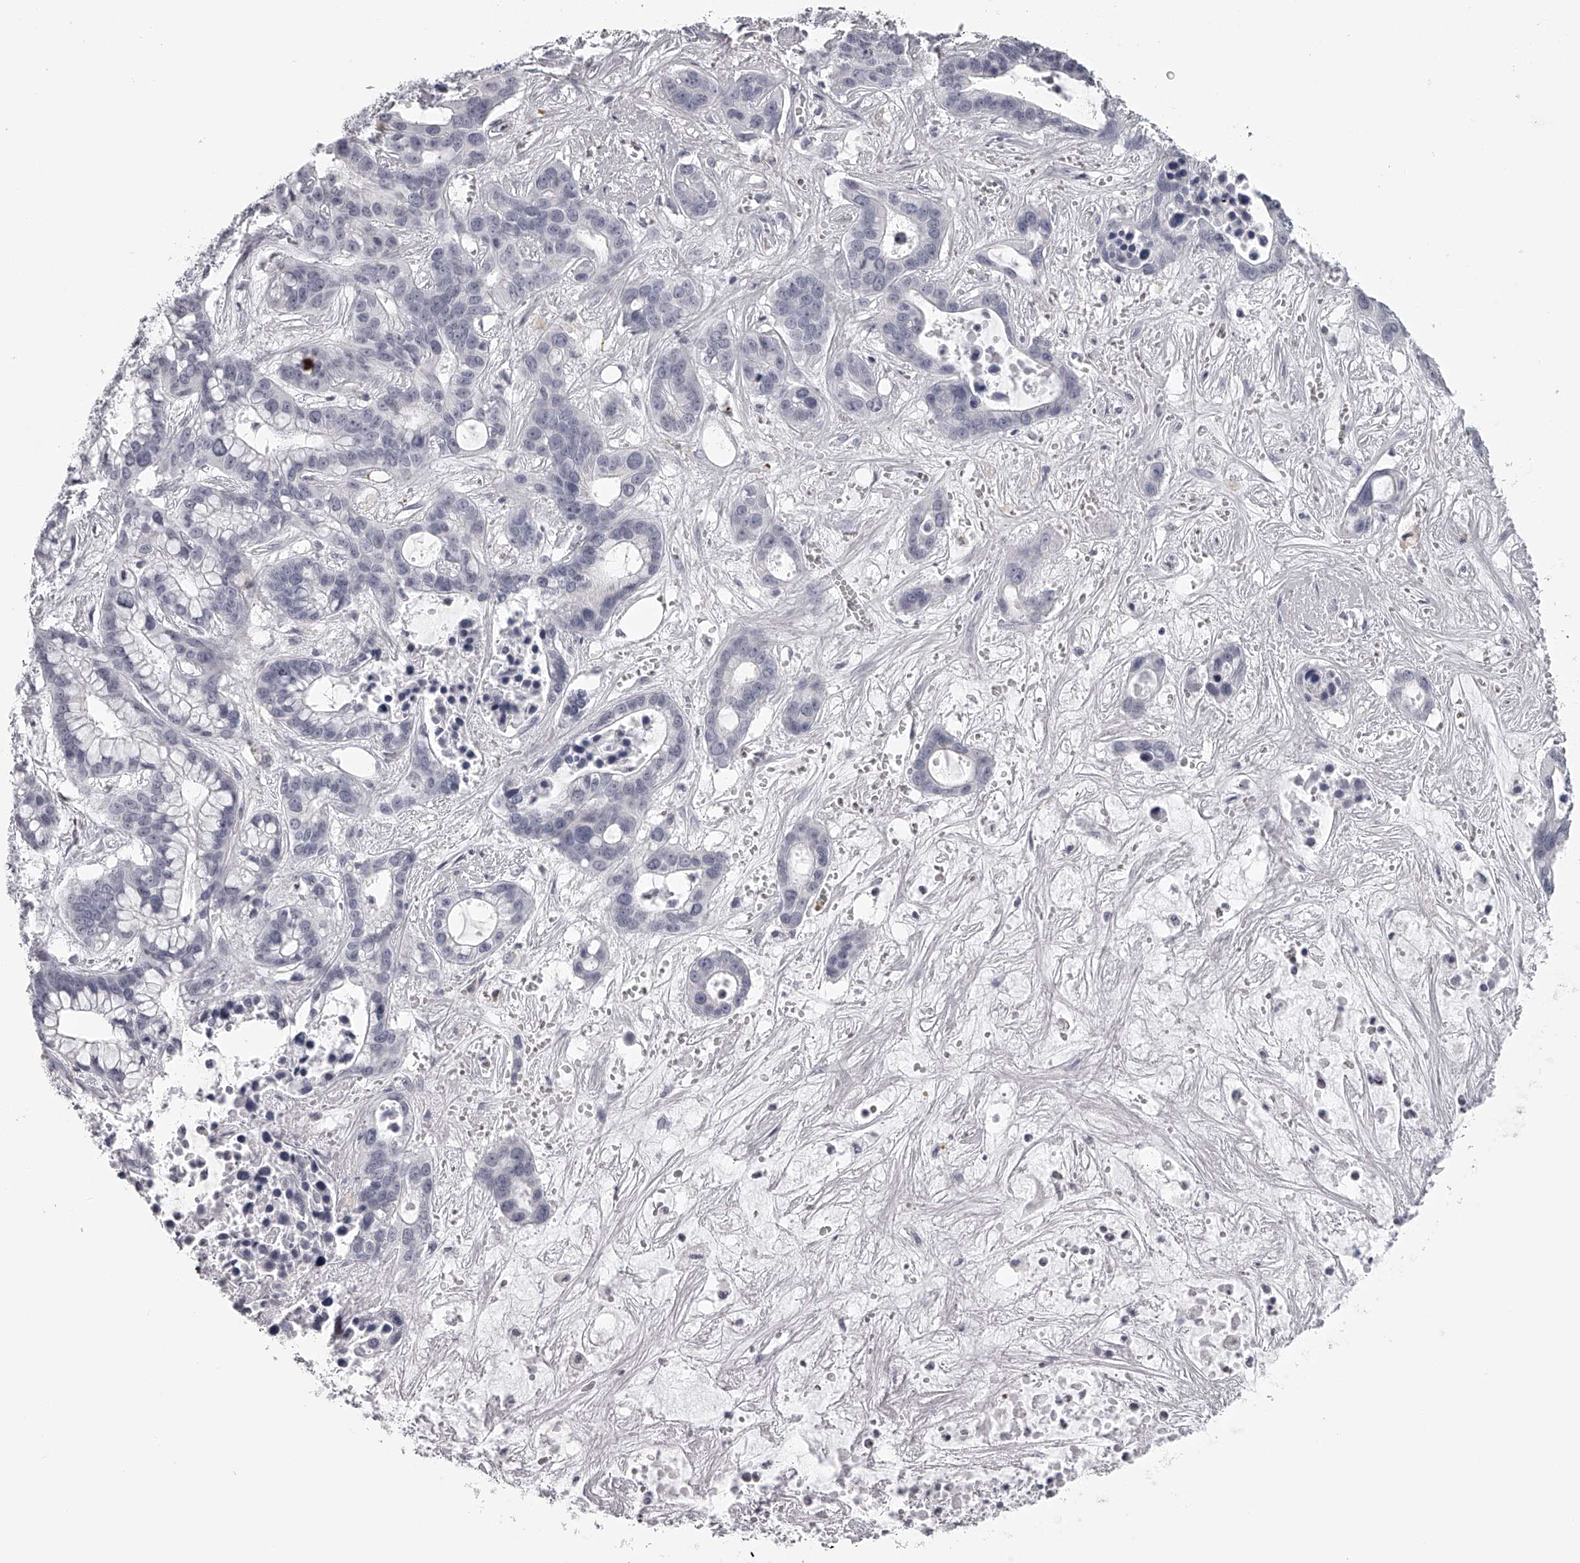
{"staining": {"intensity": "negative", "quantity": "none", "location": "none"}, "tissue": "liver cancer", "cell_type": "Tumor cells", "image_type": "cancer", "snomed": [{"axis": "morphology", "description": "Cholangiocarcinoma"}, {"axis": "topography", "description": "Liver"}], "caption": "Protein analysis of liver cancer (cholangiocarcinoma) displays no significant positivity in tumor cells. Brightfield microscopy of IHC stained with DAB (3,3'-diaminobenzidine) (brown) and hematoxylin (blue), captured at high magnification.", "gene": "SEC11C", "patient": {"sex": "female", "age": 65}}